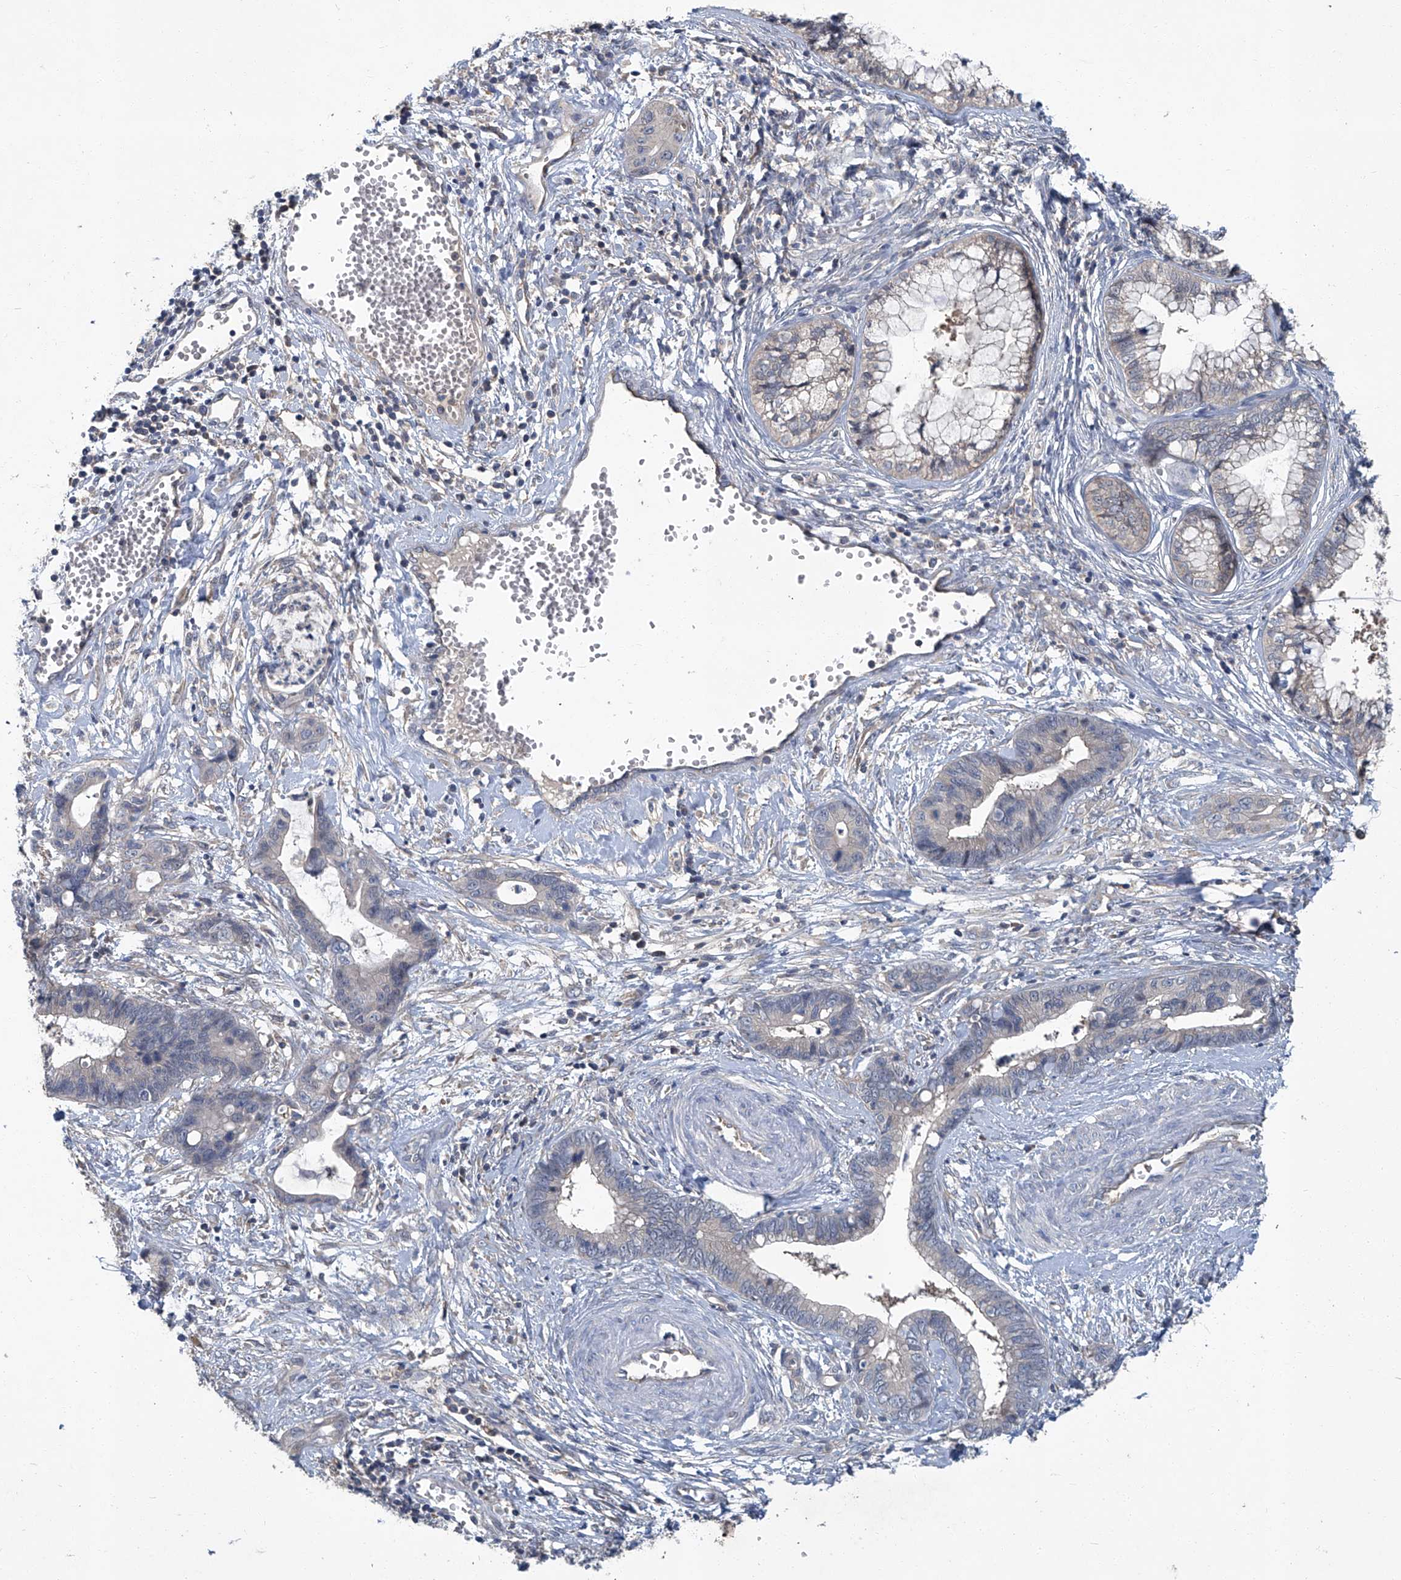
{"staining": {"intensity": "negative", "quantity": "none", "location": "none"}, "tissue": "cervical cancer", "cell_type": "Tumor cells", "image_type": "cancer", "snomed": [{"axis": "morphology", "description": "Adenocarcinoma, NOS"}, {"axis": "topography", "description": "Cervix"}], "caption": "Tumor cells show no significant expression in cervical cancer.", "gene": "ANKRD34A", "patient": {"sex": "female", "age": 44}}